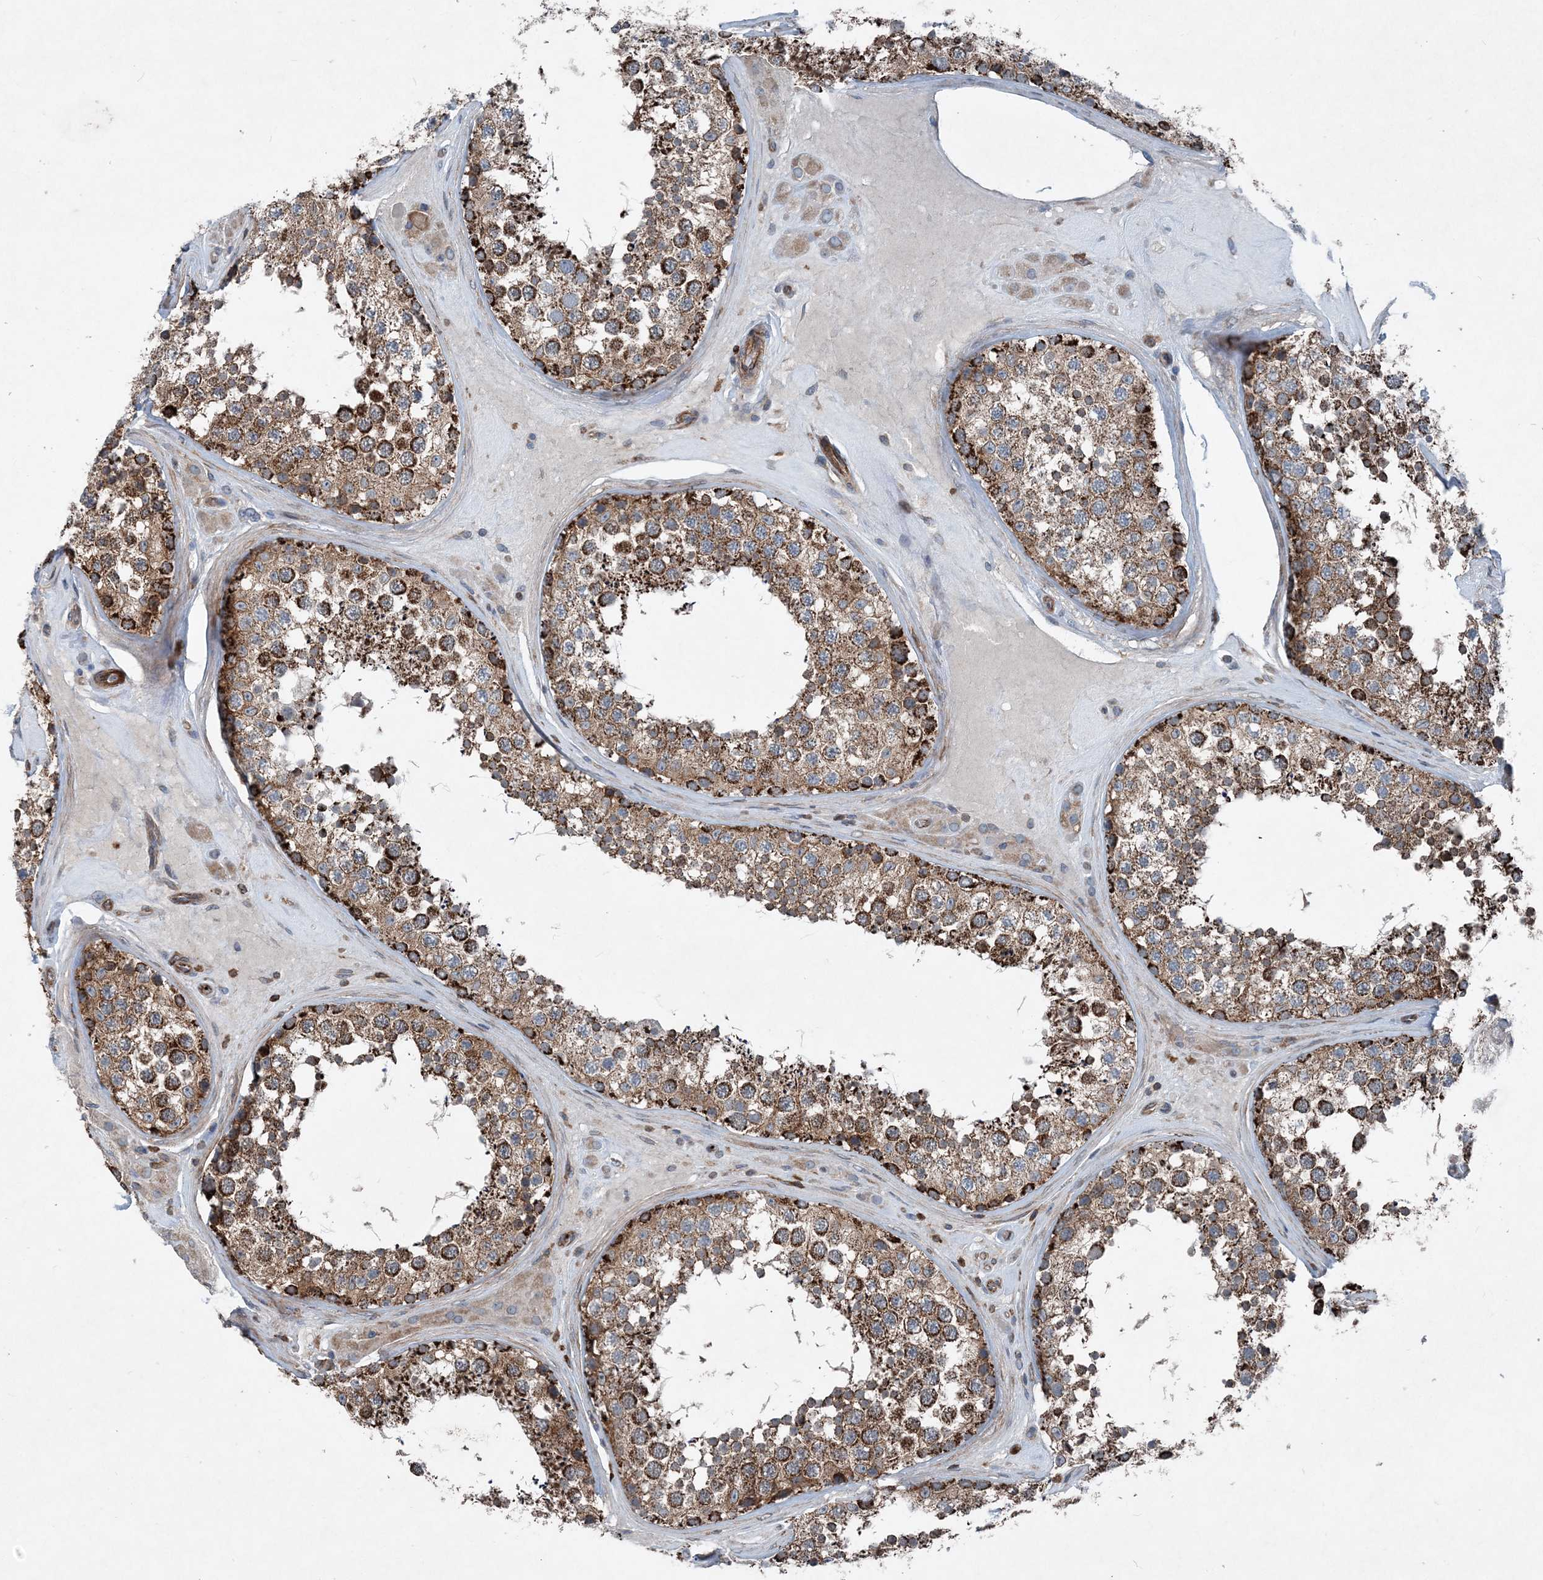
{"staining": {"intensity": "strong", "quantity": ">75%", "location": "cytoplasmic/membranous"}, "tissue": "testis", "cell_type": "Cells in seminiferous ducts", "image_type": "normal", "snomed": [{"axis": "morphology", "description": "Normal tissue, NOS"}, {"axis": "topography", "description": "Testis"}], "caption": "Immunohistochemical staining of normal human testis exhibits high levels of strong cytoplasmic/membranous staining in approximately >75% of cells in seminiferous ducts.", "gene": "DGUOK", "patient": {"sex": "male", "age": 46}}